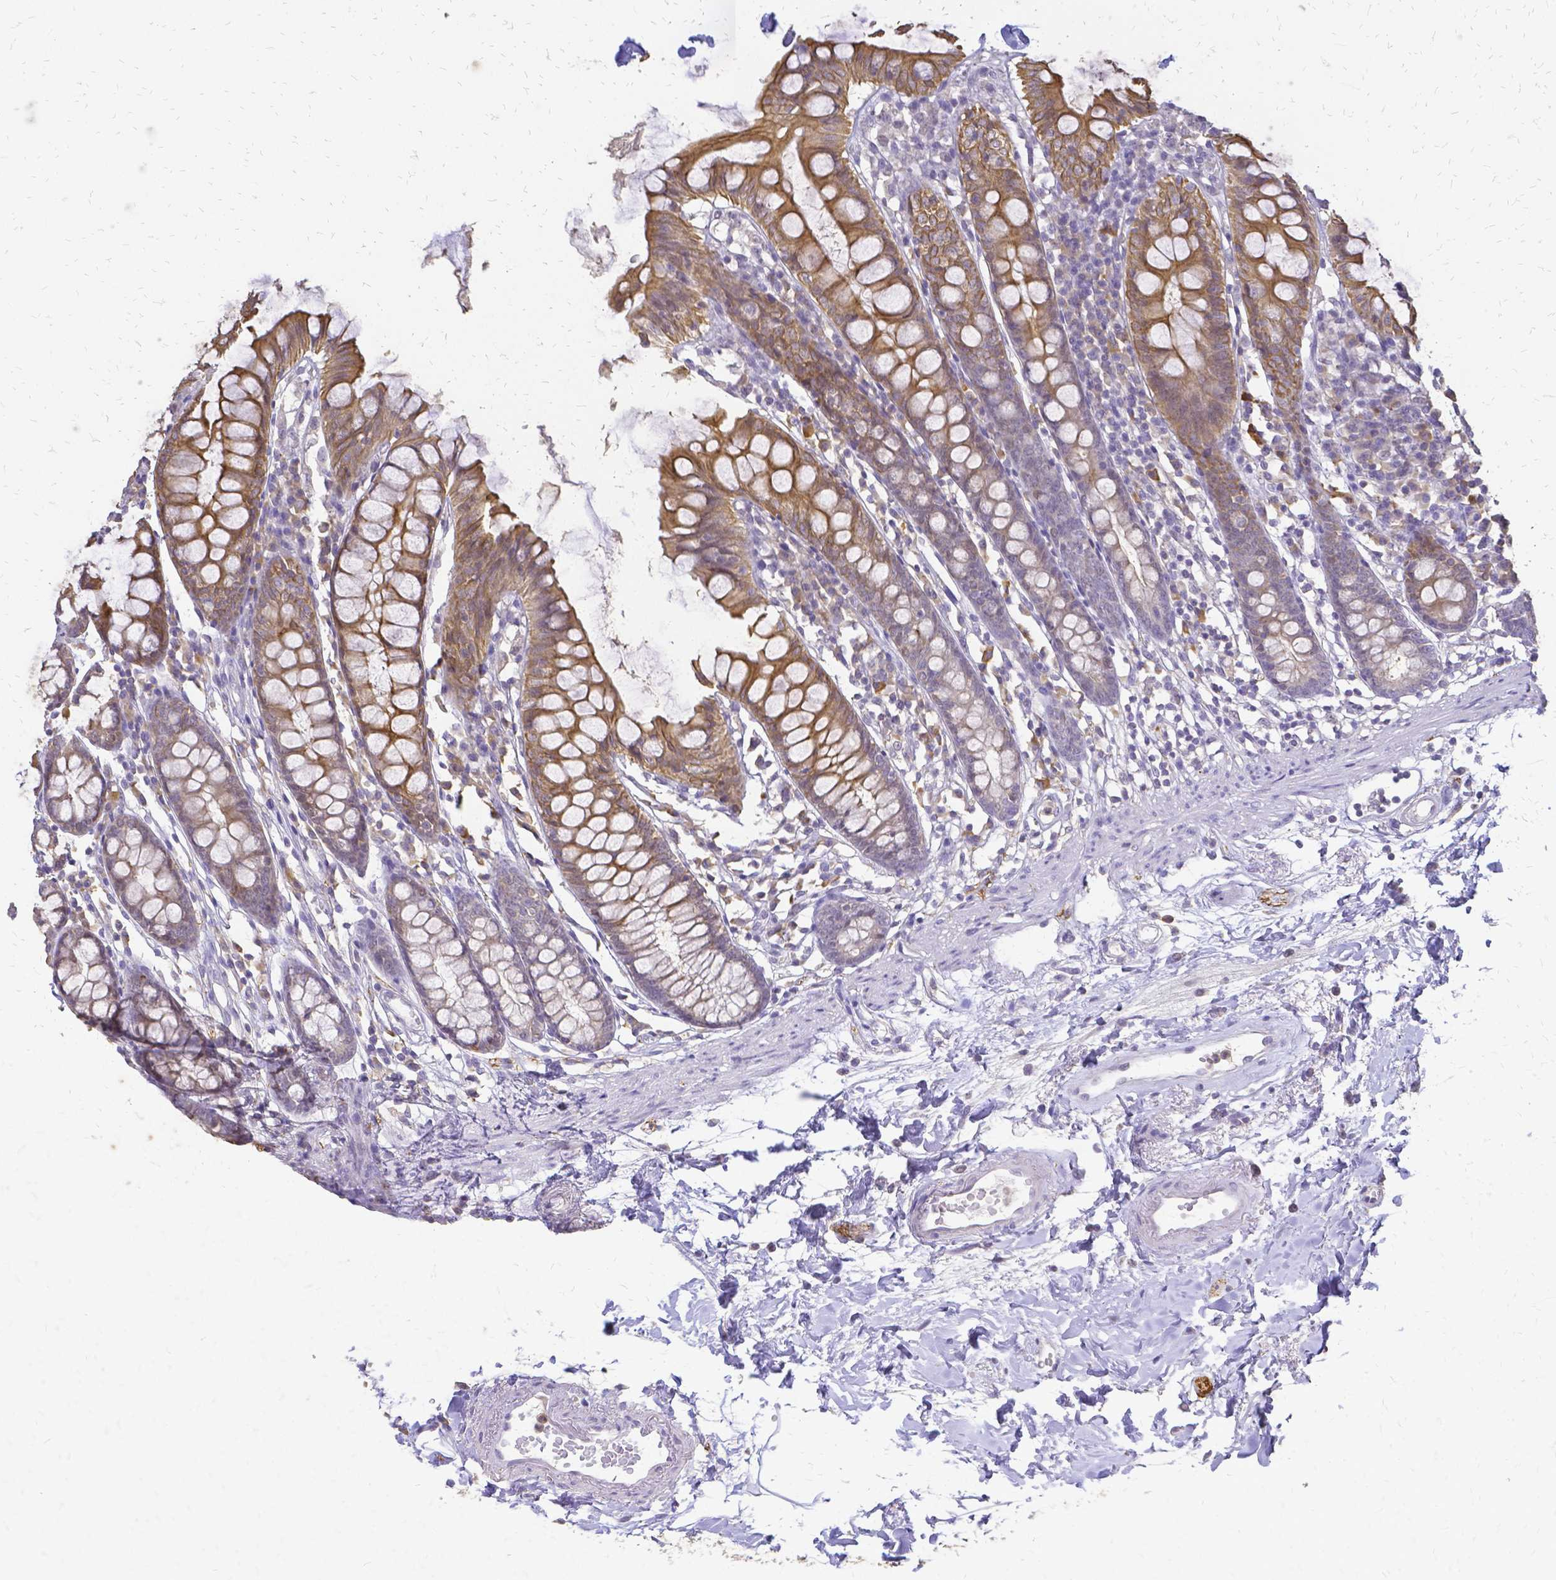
{"staining": {"intensity": "negative", "quantity": "none", "location": "none"}, "tissue": "colon", "cell_type": "Endothelial cells", "image_type": "normal", "snomed": [{"axis": "morphology", "description": "Normal tissue, NOS"}, {"axis": "topography", "description": "Colon"}], "caption": "An image of colon stained for a protein displays no brown staining in endothelial cells. The staining is performed using DAB brown chromogen with nuclei counter-stained in using hematoxylin.", "gene": "CIB1", "patient": {"sex": "female", "age": 84}}